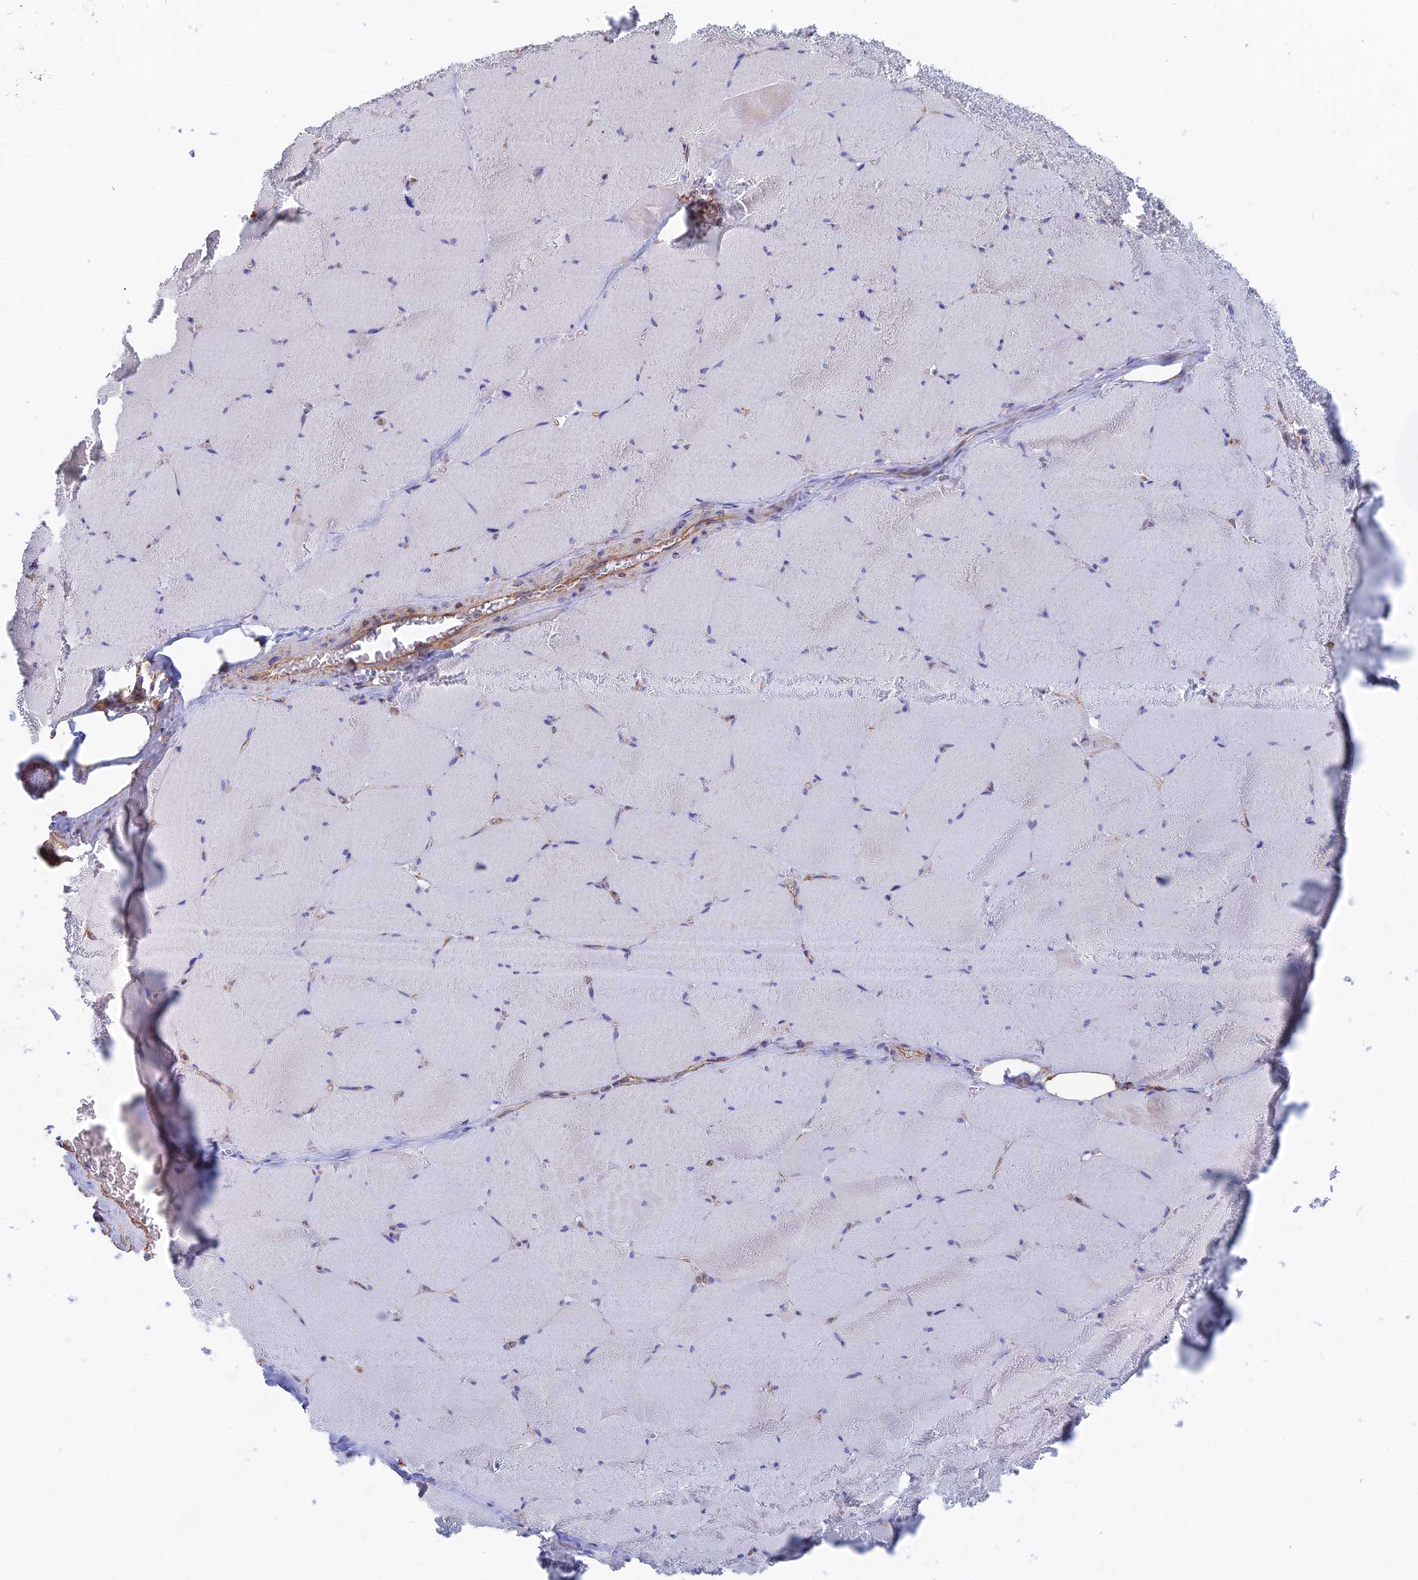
{"staining": {"intensity": "negative", "quantity": "none", "location": "none"}, "tissue": "skeletal muscle", "cell_type": "Myocytes", "image_type": "normal", "snomed": [{"axis": "morphology", "description": "Normal tissue, NOS"}, {"axis": "topography", "description": "Skeletal muscle"}, {"axis": "topography", "description": "Head-Neck"}], "caption": "IHC of unremarkable human skeletal muscle displays no expression in myocytes. (Stains: DAB immunohistochemistry with hematoxylin counter stain, Microscopy: brightfield microscopy at high magnification).", "gene": "RMC1", "patient": {"sex": "male", "age": 66}}